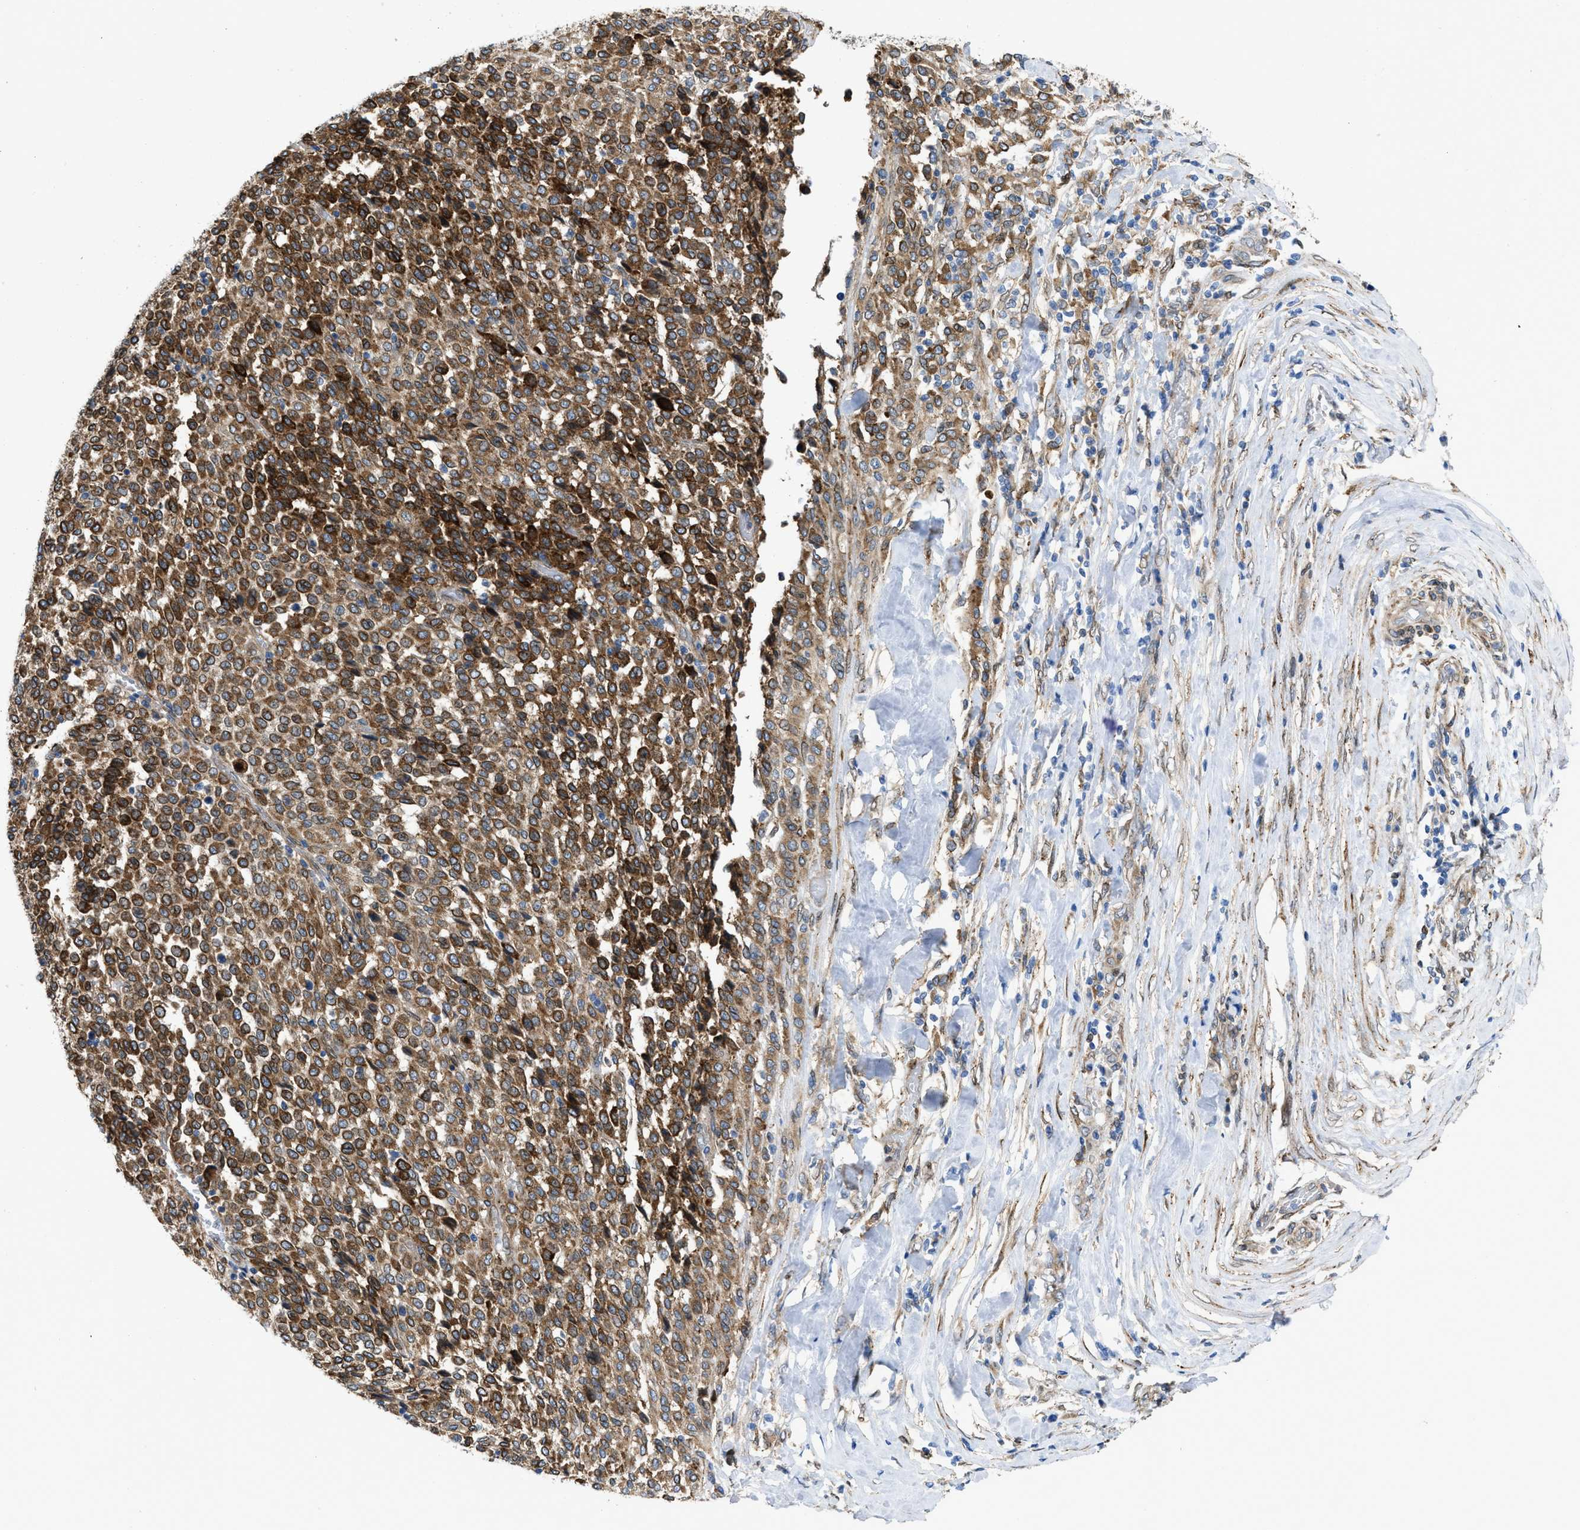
{"staining": {"intensity": "strong", "quantity": ">75%", "location": "cytoplasmic/membranous"}, "tissue": "melanoma", "cell_type": "Tumor cells", "image_type": "cancer", "snomed": [{"axis": "morphology", "description": "Malignant melanoma, Metastatic site"}, {"axis": "topography", "description": "Pancreas"}], "caption": "Protein staining reveals strong cytoplasmic/membranous expression in approximately >75% of tumor cells in melanoma.", "gene": "ERLIN2", "patient": {"sex": "female", "age": 30}}